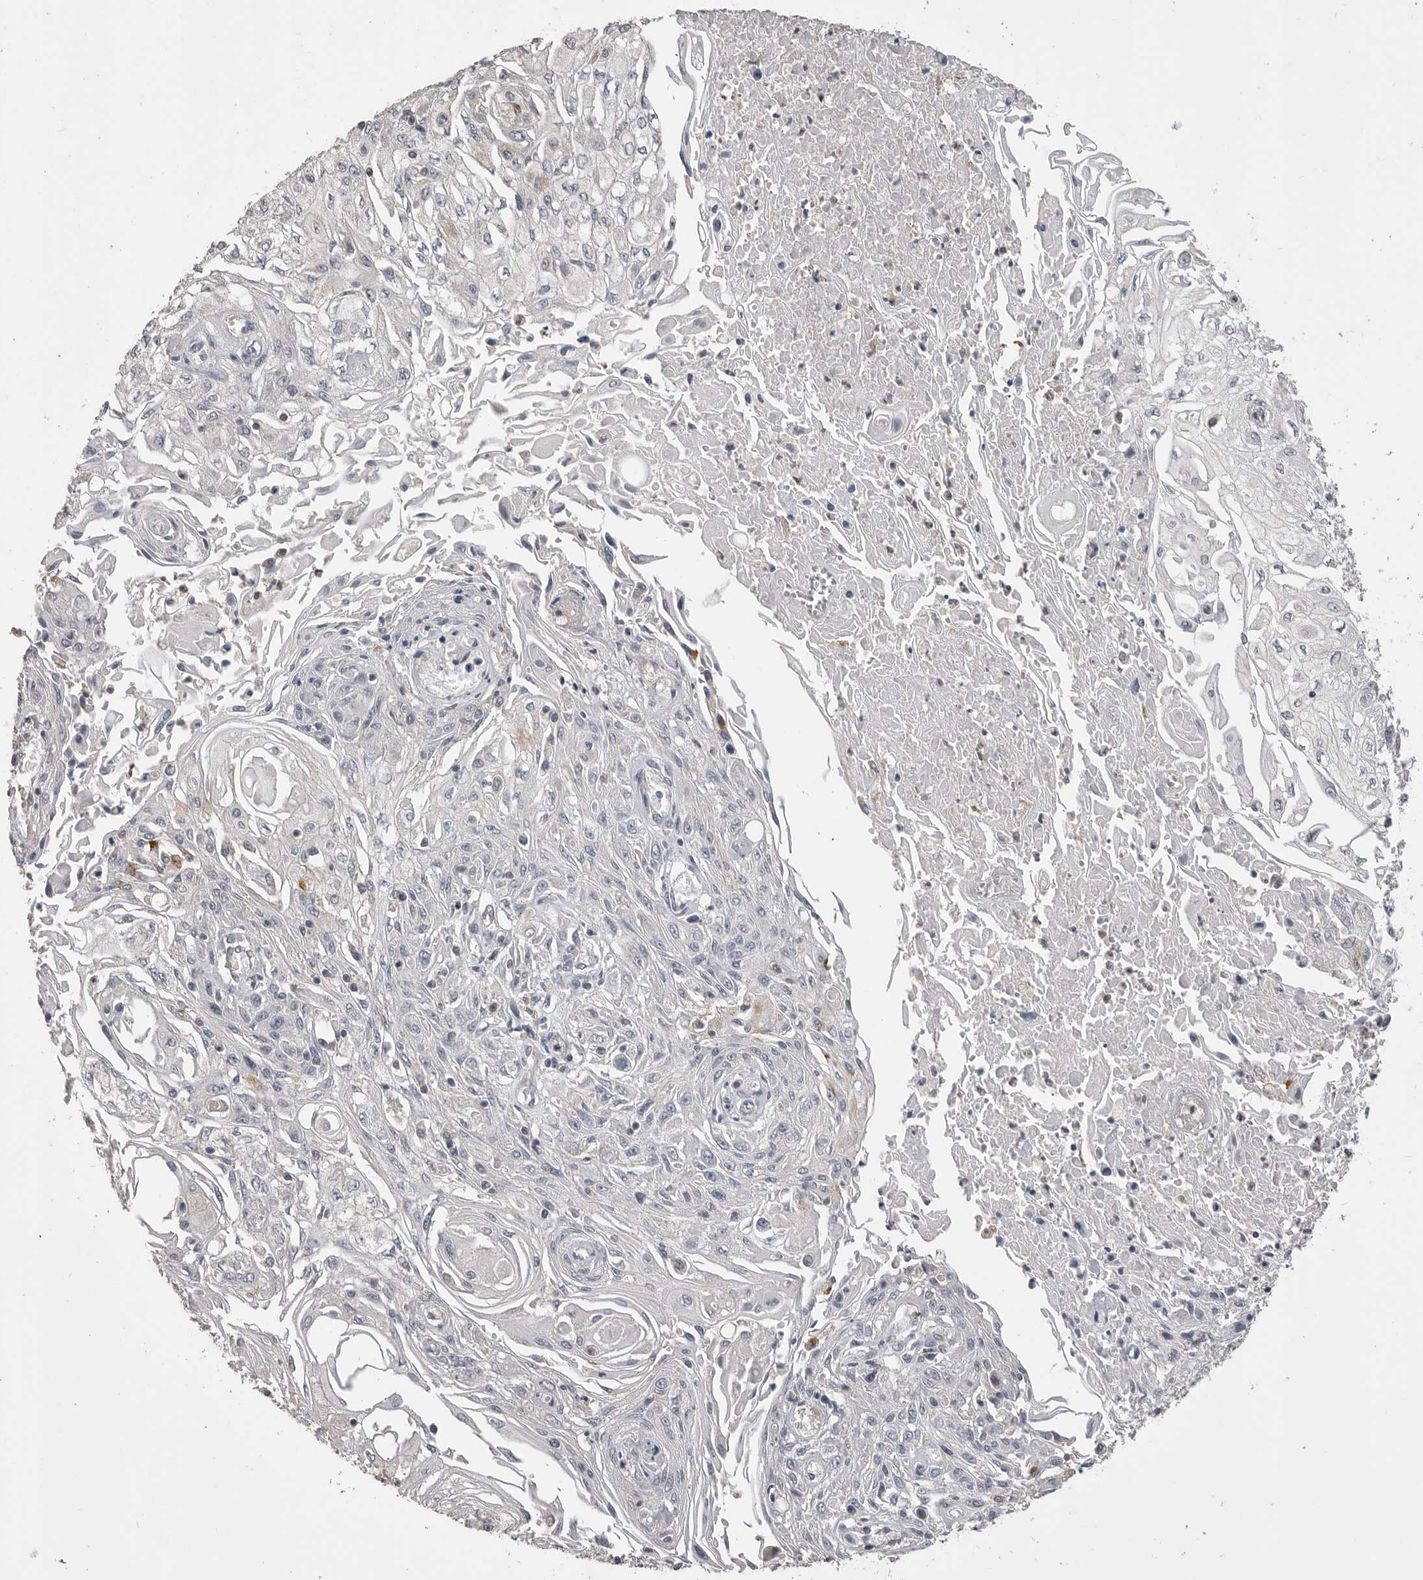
{"staining": {"intensity": "negative", "quantity": "none", "location": "none"}, "tissue": "skin cancer", "cell_type": "Tumor cells", "image_type": "cancer", "snomed": [{"axis": "morphology", "description": "Squamous cell carcinoma, NOS"}, {"axis": "morphology", "description": "Squamous cell carcinoma, metastatic, NOS"}, {"axis": "topography", "description": "Skin"}, {"axis": "topography", "description": "Lymph node"}], "caption": "Immunohistochemistry of human skin cancer shows no positivity in tumor cells. The staining was performed using DAB (3,3'-diaminobenzidine) to visualize the protein expression in brown, while the nuclei were stained in blue with hematoxylin (Magnification: 20x).", "gene": "MMP7", "patient": {"sex": "male", "age": 75}}